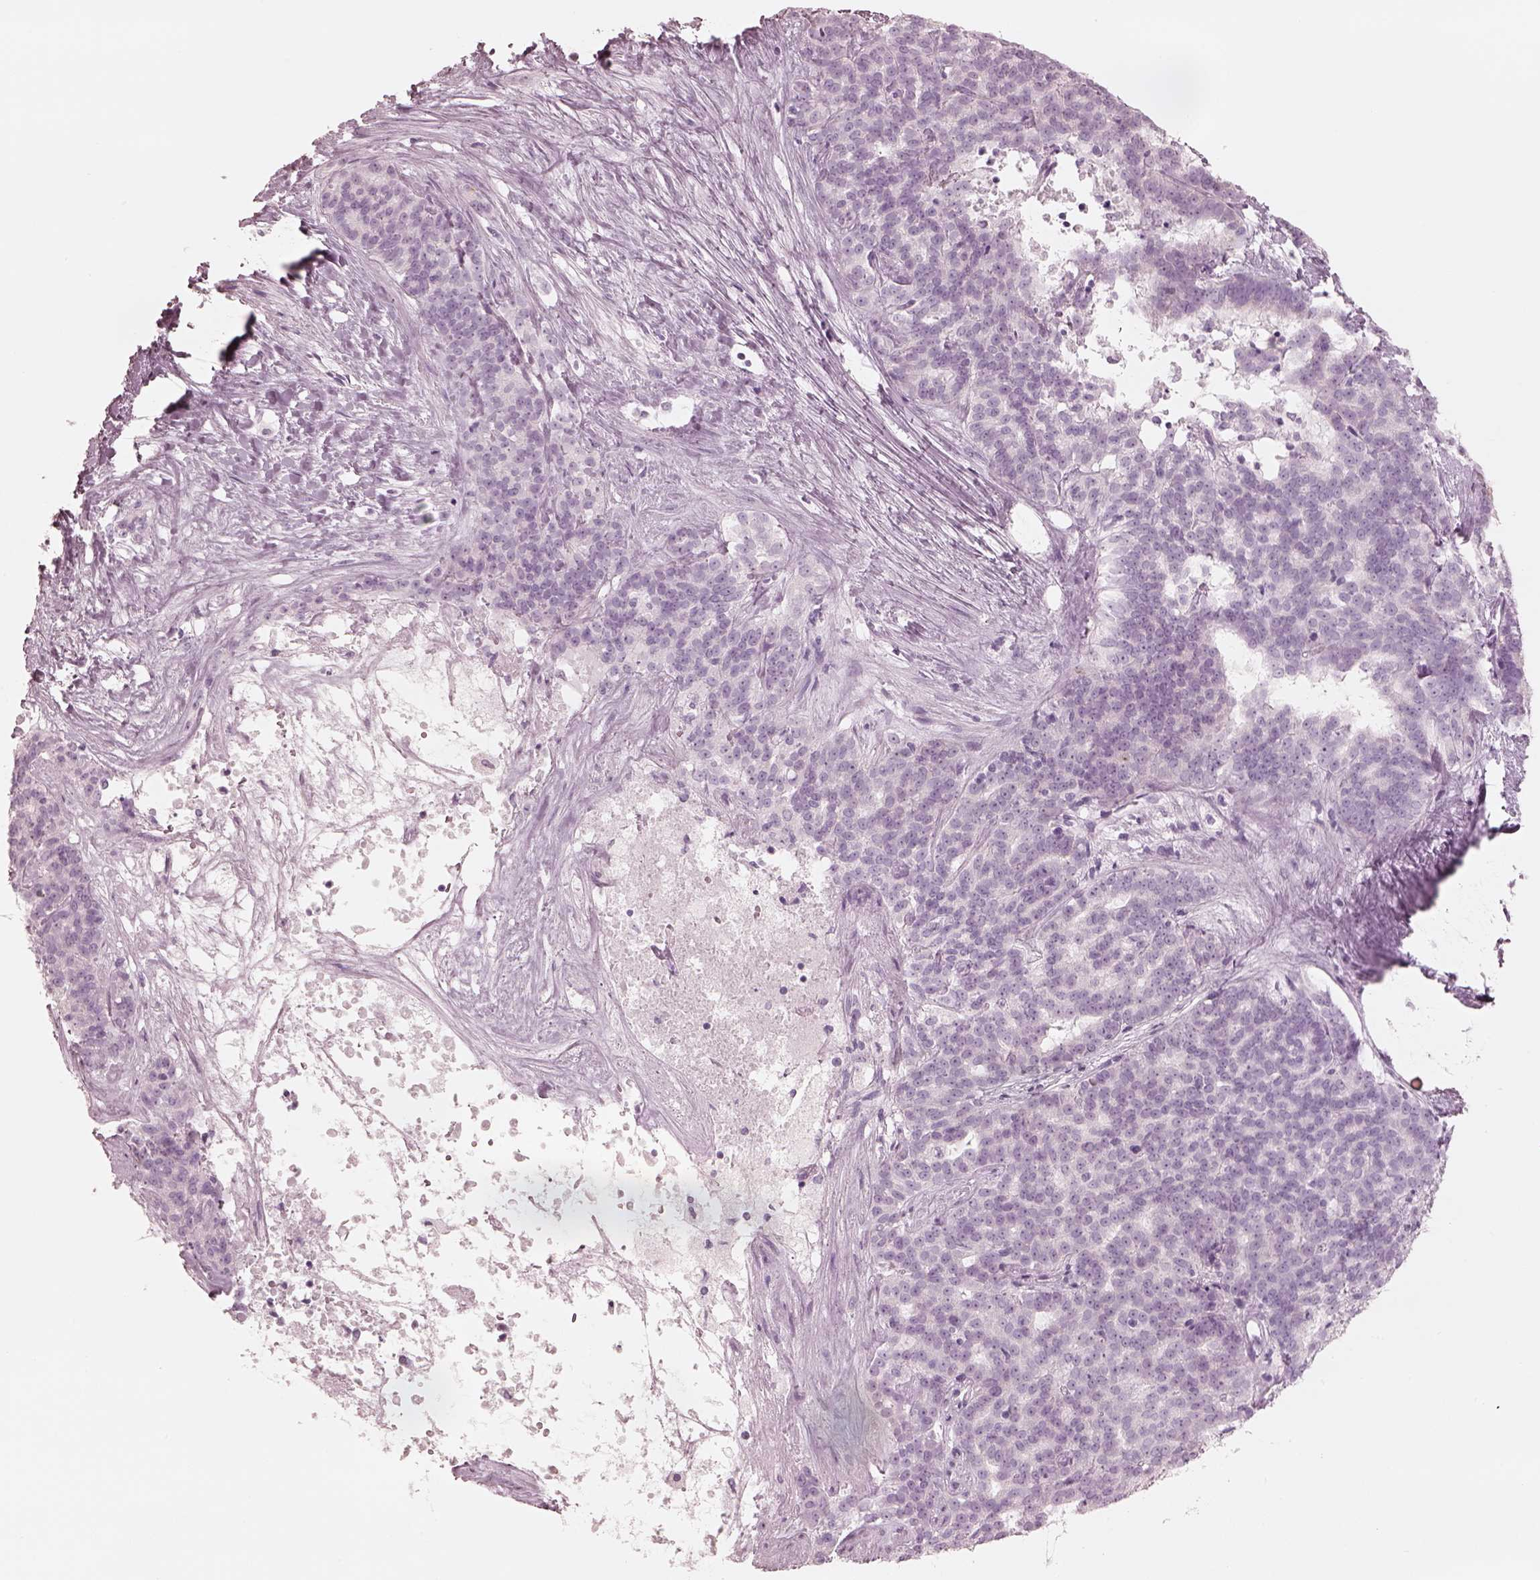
{"staining": {"intensity": "negative", "quantity": "none", "location": "none"}, "tissue": "liver cancer", "cell_type": "Tumor cells", "image_type": "cancer", "snomed": [{"axis": "morphology", "description": "Cholangiocarcinoma"}, {"axis": "topography", "description": "Liver"}], "caption": "High power microscopy histopathology image of an immunohistochemistry (IHC) histopathology image of liver cancer, revealing no significant staining in tumor cells. (DAB (3,3'-diaminobenzidine) immunohistochemistry (IHC) visualized using brightfield microscopy, high magnification).", "gene": "PON3", "patient": {"sex": "female", "age": 47}}